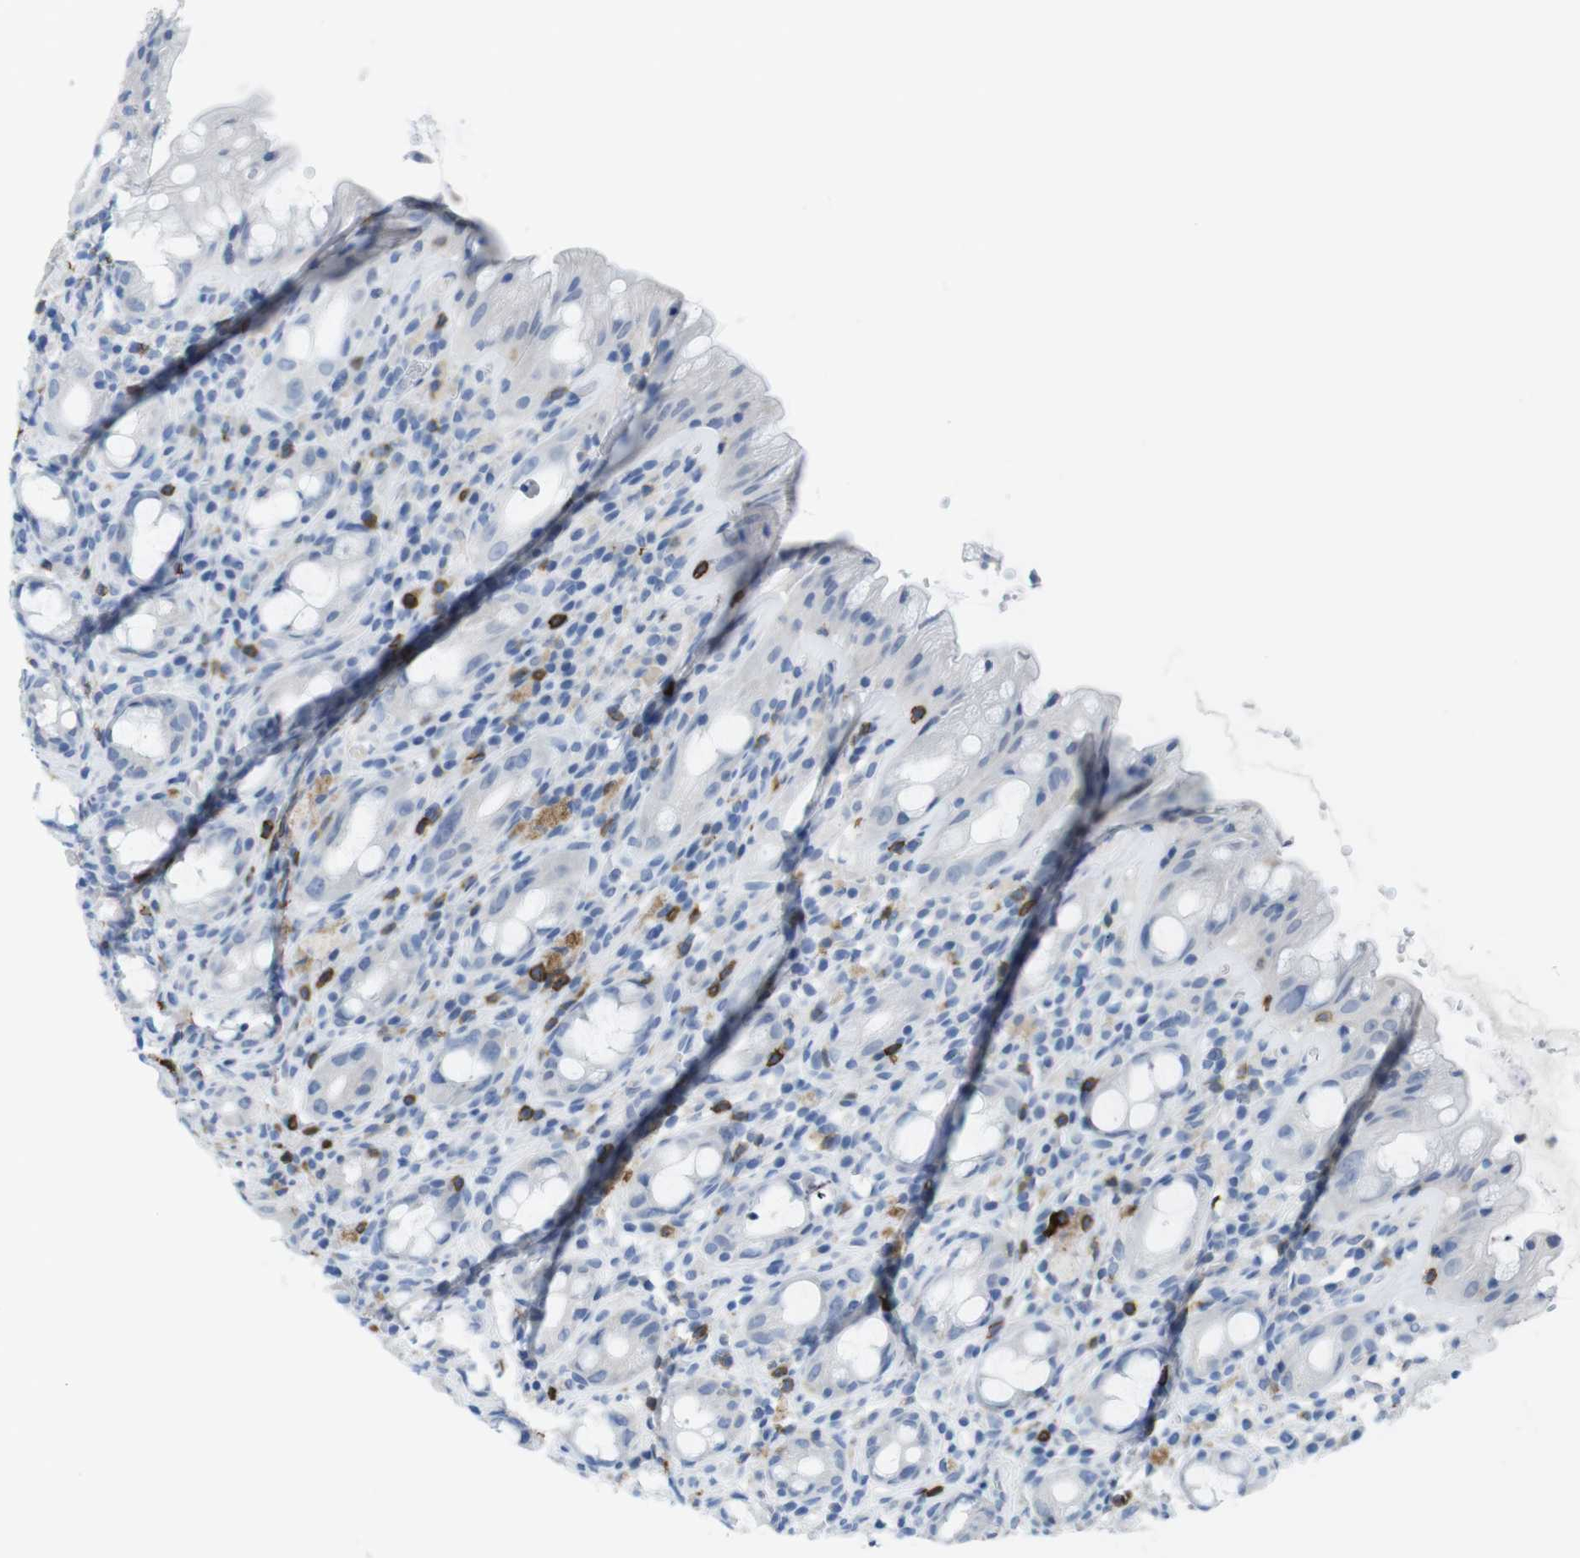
{"staining": {"intensity": "negative", "quantity": "none", "location": "none"}, "tissue": "rectum", "cell_type": "Glandular cells", "image_type": "normal", "snomed": [{"axis": "morphology", "description": "Normal tissue, NOS"}, {"axis": "topography", "description": "Rectum"}], "caption": "An IHC photomicrograph of normal rectum is shown. There is no staining in glandular cells of rectum.", "gene": "CD5", "patient": {"sex": "male", "age": 44}}